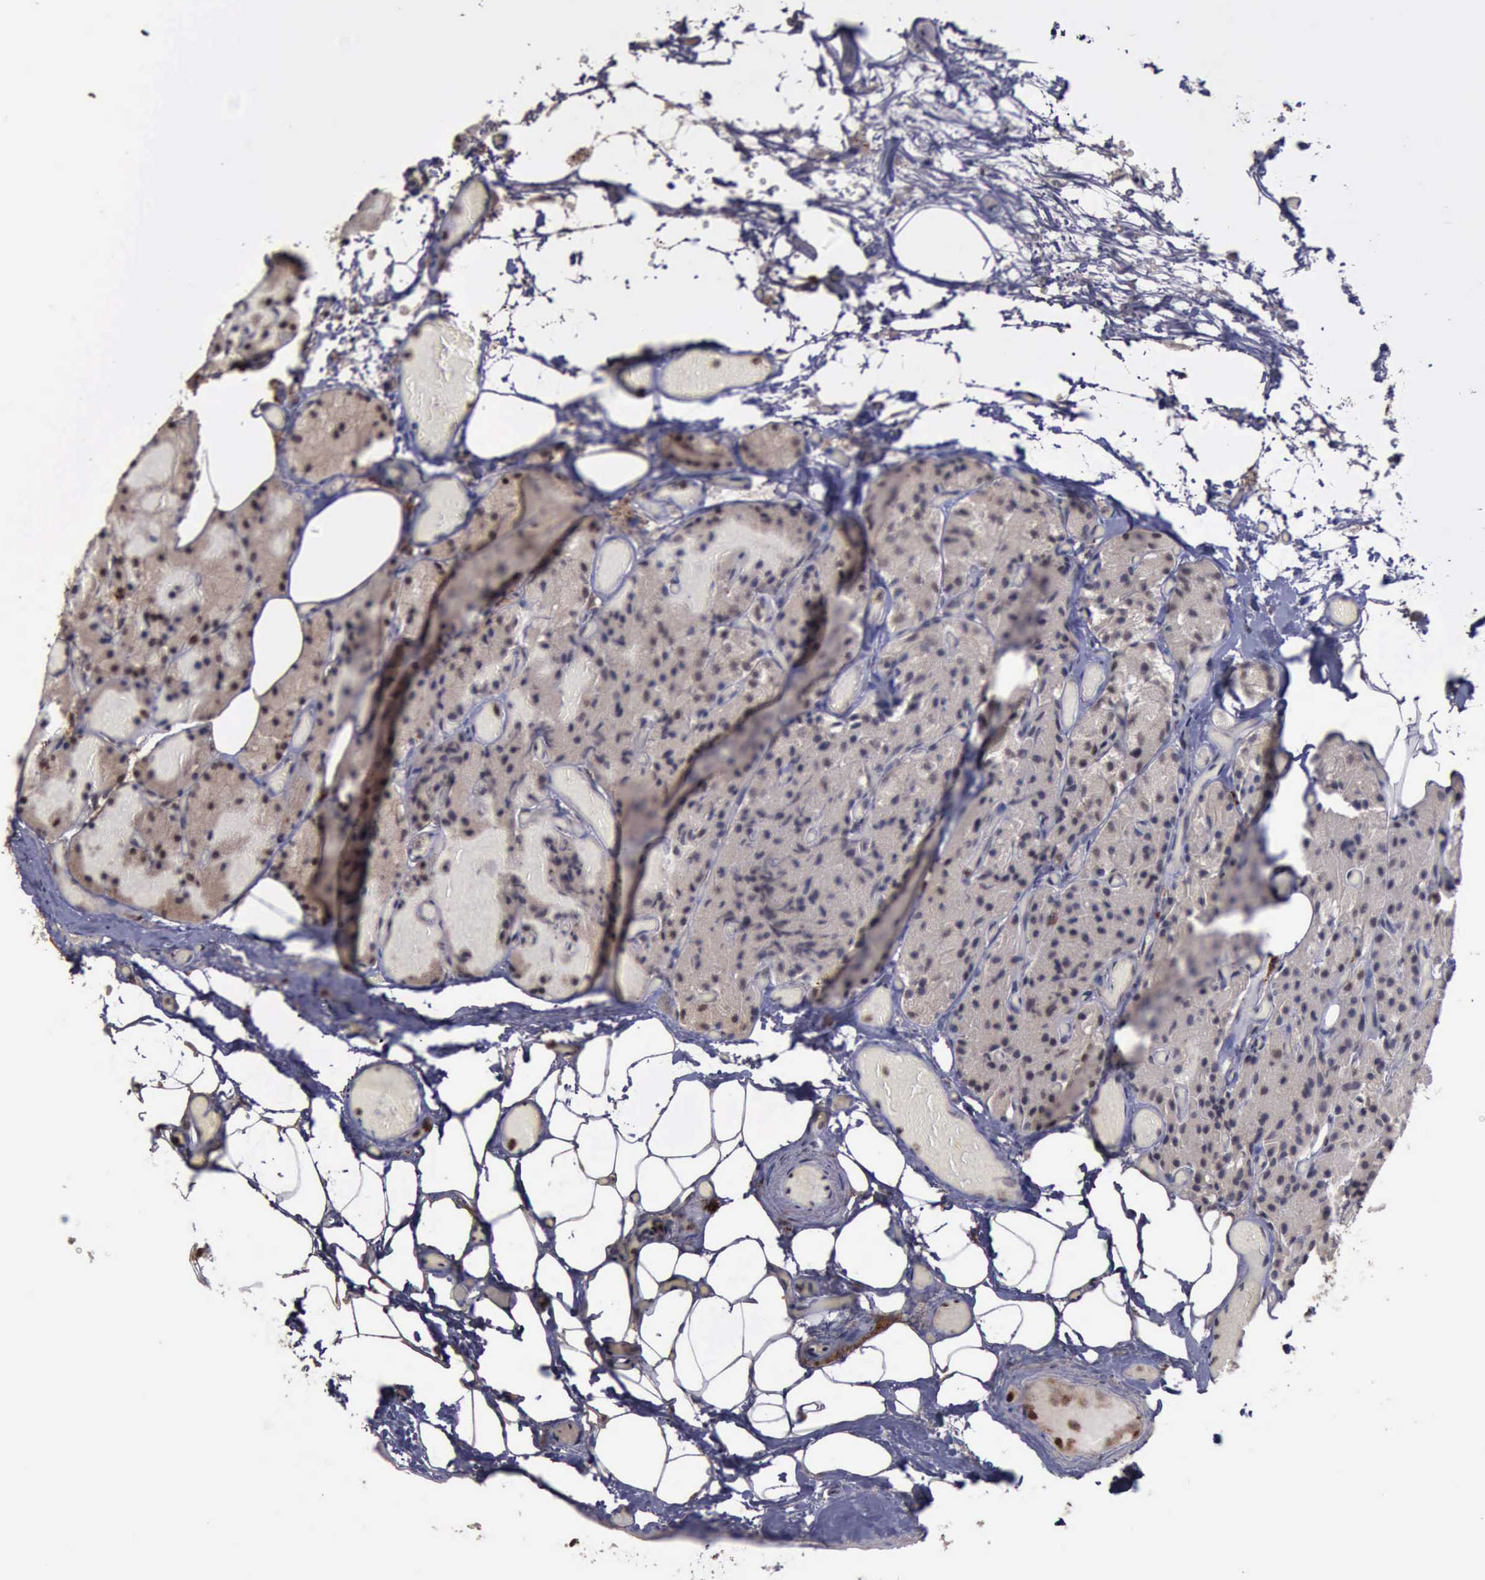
{"staining": {"intensity": "weak", "quantity": ">75%", "location": "cytoplasmic/membranous,nuclear"}, "tissue": "parathyroid gland", "cell_type": "Glandular cells", "image_type": "normal", "snomed": [{"axis": "morphology", "description": "Normal tissue, NOS"}, {"axis": "topography", "description": "Skeletal muscle"}, {"axis": "topography", "description": "Parathyroid gland"}], "caption": "IHC micrograph of unremarkable parathyroid gland stained for a protein (brown), which displays low levels of weak cytoplasmic/membranous,nuclear staining in about >75% of glandular cells.", "gene": "TRMT2A", "patient": {"sex": "female", "age": 37}}